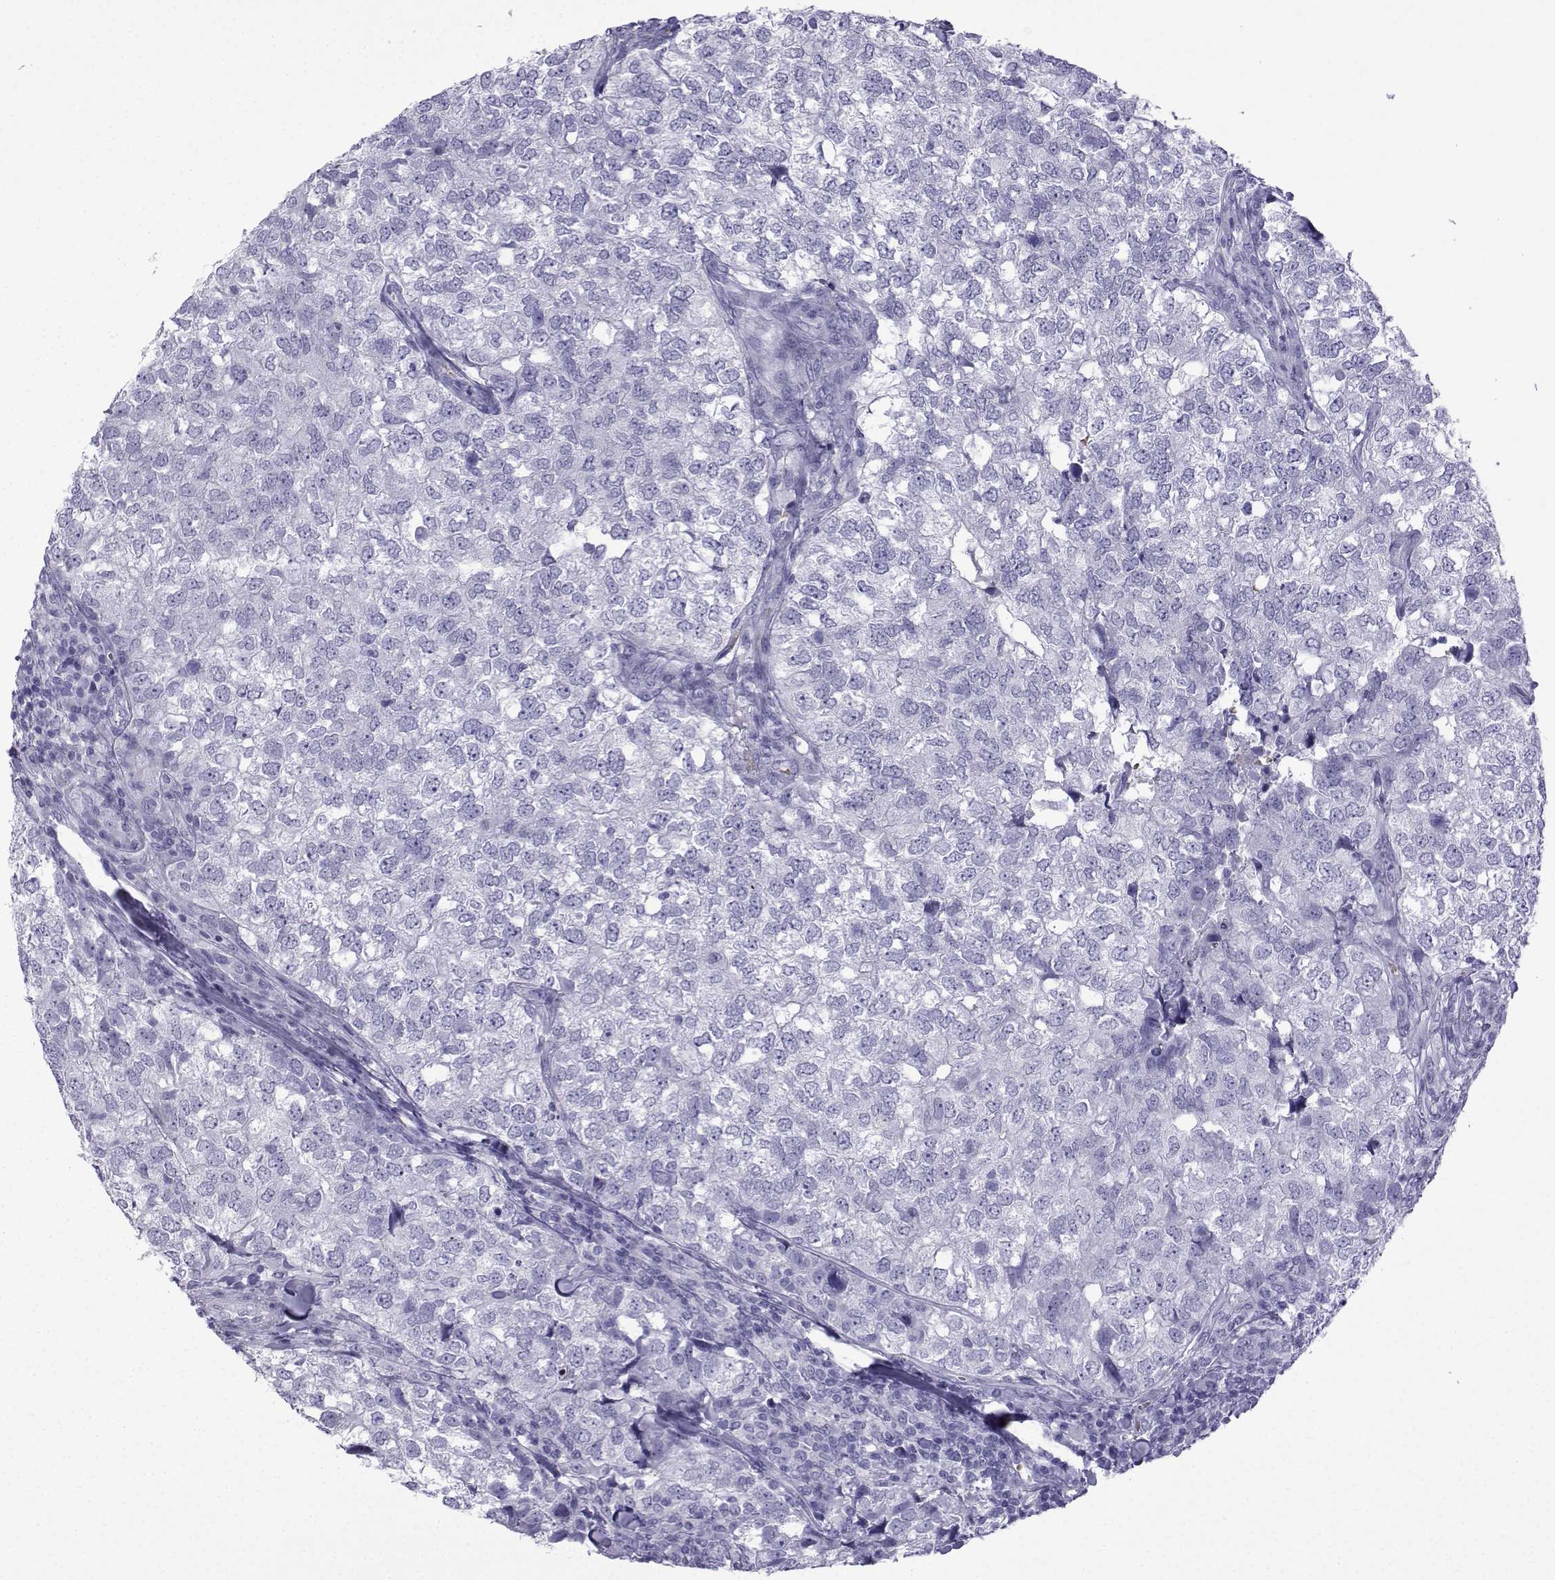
{"staining": {"intensity": "negative", "quantity": "none", "location": "none"}, "tissue": "breast cancer", "cell_type": "Tumor cells", "image_type": "cancer", "snomed": [{"axis": "morphology", "description": "Duct carcinoma"}, {"axis": "topography", "description": "Breast"}], "caption": "The image displays no staining of tumor cells in breast cancer (infiltrating ductal carcinoma).", "gene": "TRIM46", "patient": {"sex": "female", "age": 30}}